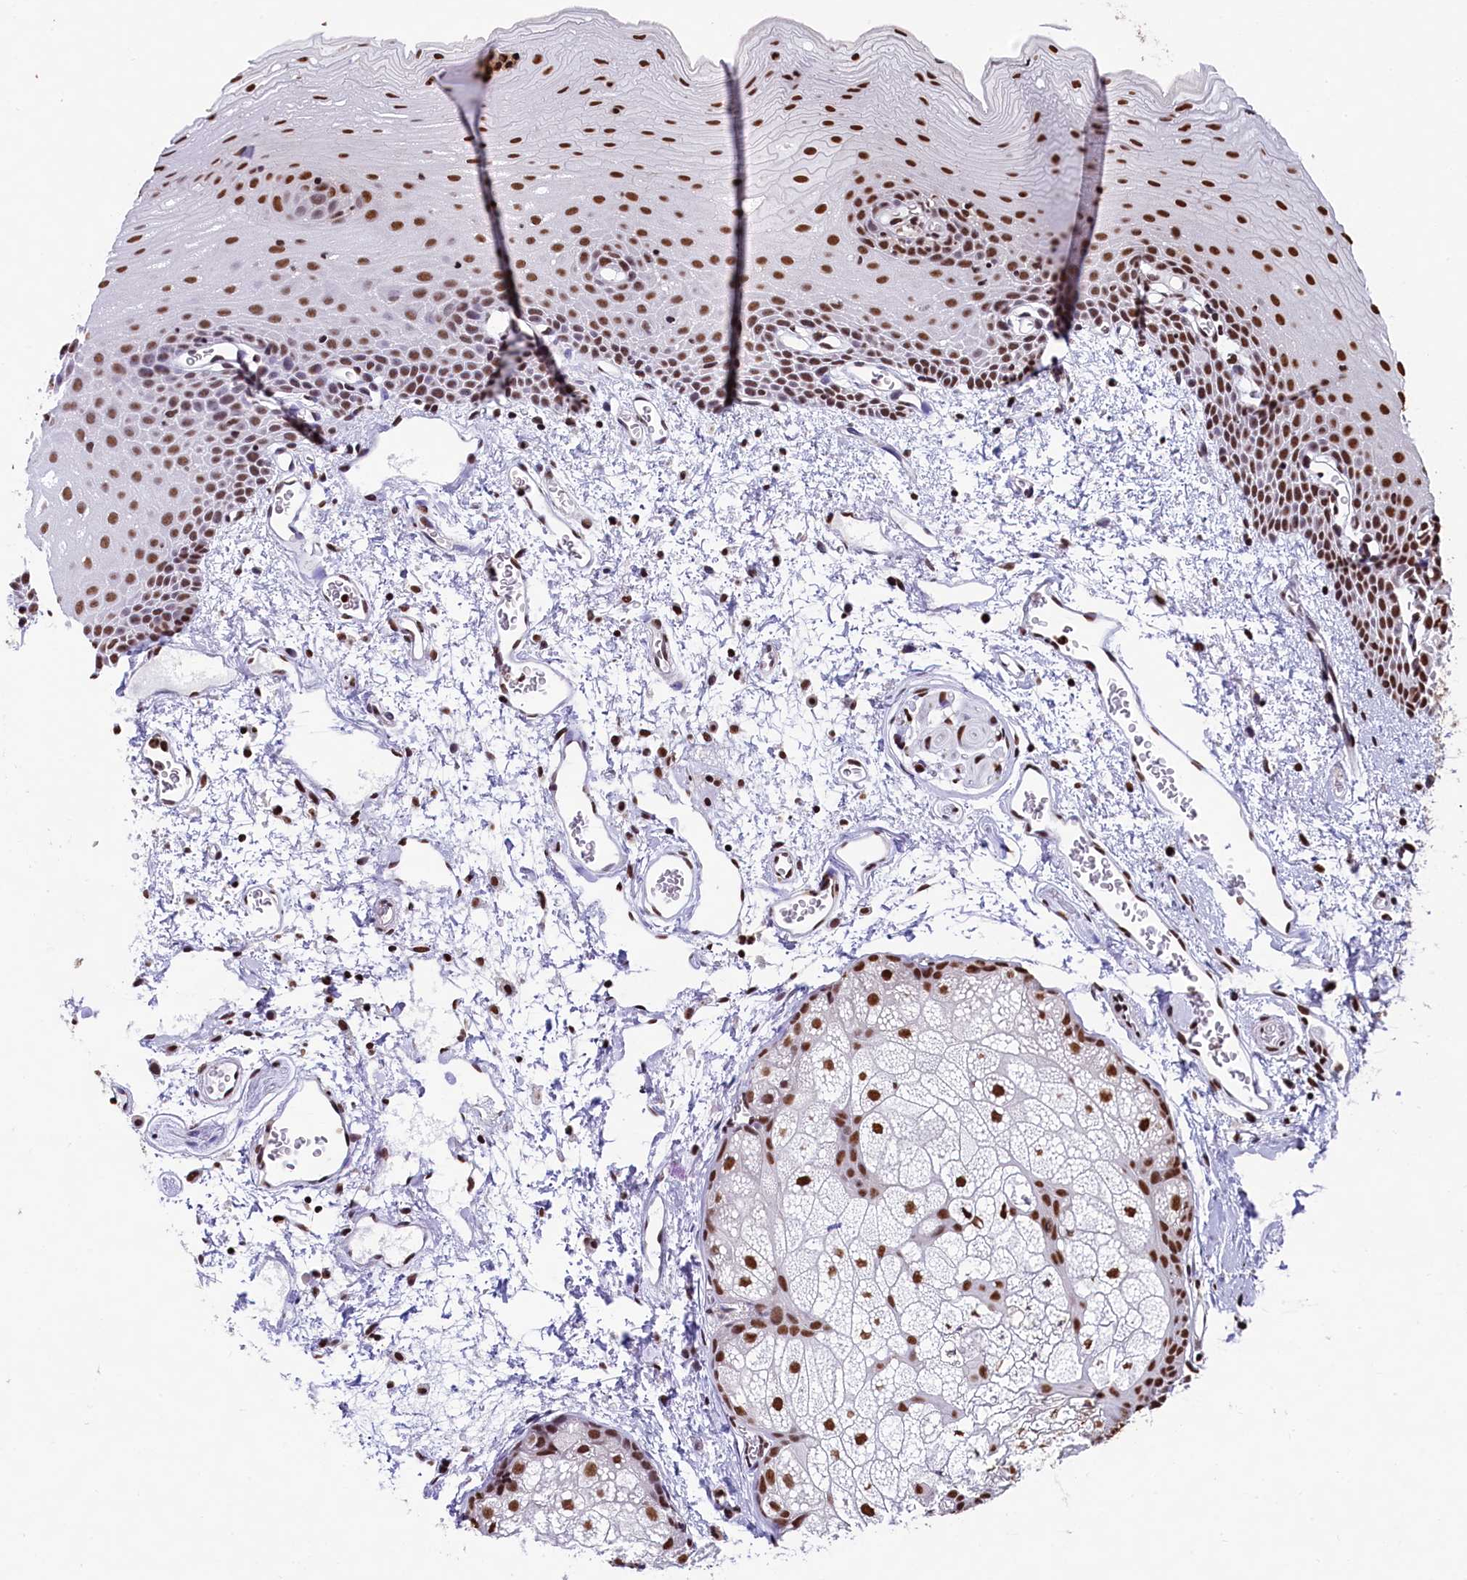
{"staining": {"intensity": "strong", "quantity": ">75%", "location": "nuclear"}, "tissue": "oral mucosa", "cell_type": "Squamous epithelial cells", "image_type": "normal", "snomed": [{"axis": "morphology", "description": "Normal tissue, NOS"}, {"axis": "topography", "description": "Oral tissue"}], "caption": "This histopathology image shows immunohistochemistry (IHC) staining of benign oral mucosa, with high strong nuclear staining in about >75% of squamous epithelial cells.", "gene": "SNRPD2", "patient": {"sex": "female", "age": 70}}